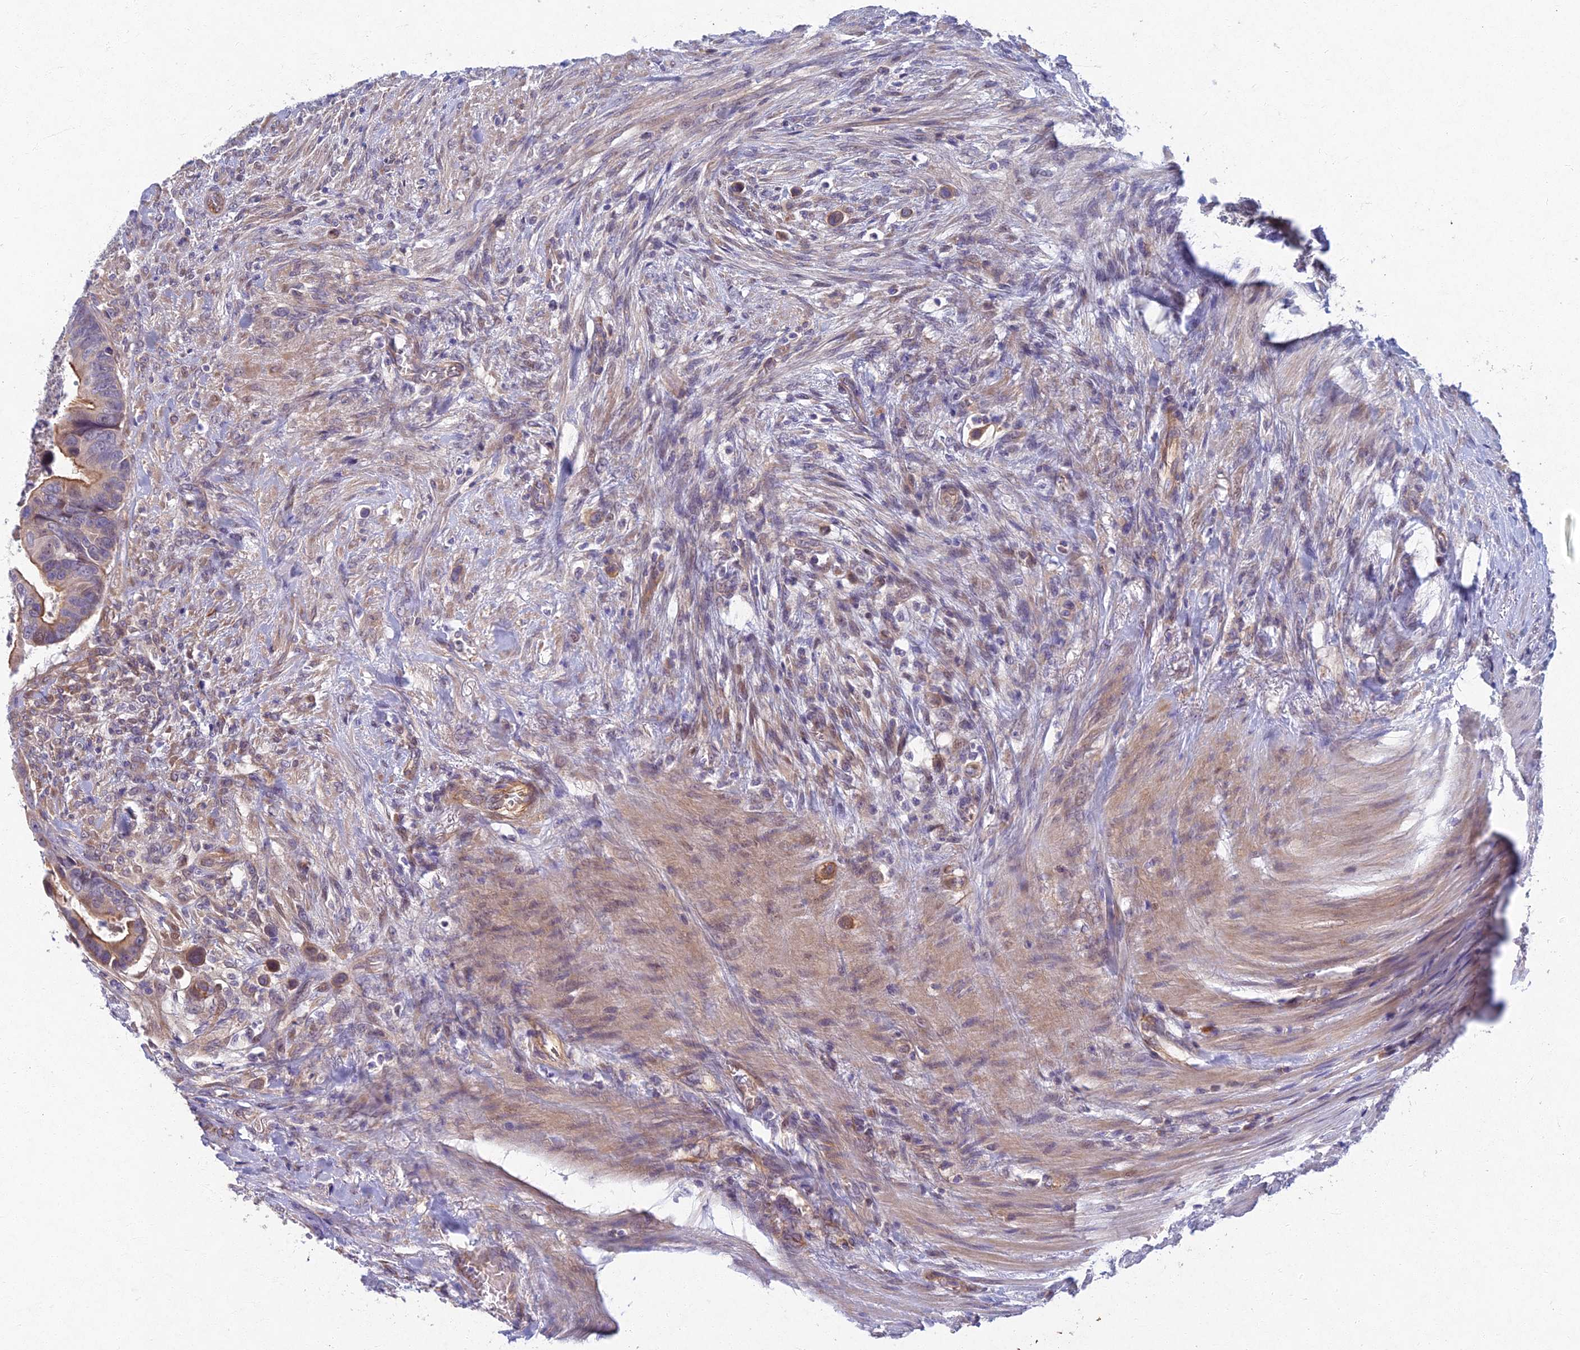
{"staining": {"intensity": "moderate", "quantity": "25%-75%", "location": "cytoplasmic/membranous"}, "tissue": "colorectal cancer", "cell_type": "Tumor cells", "image_type": "cancer", "snomed": [{"axis": "morphology", "description": "Adenocarcinoma, NOS"}, {"axis": "topography", "description": "Rectum"}], "caption": "Brown immunohistochemical staining in human adenocarcinoma (colorectal) reveals moderate cytoplasmic/membranous staining in about 25%-75% of tumor cells.", "gene": "RHBDL2", "patient": {"sex": "female", "age": 78}}